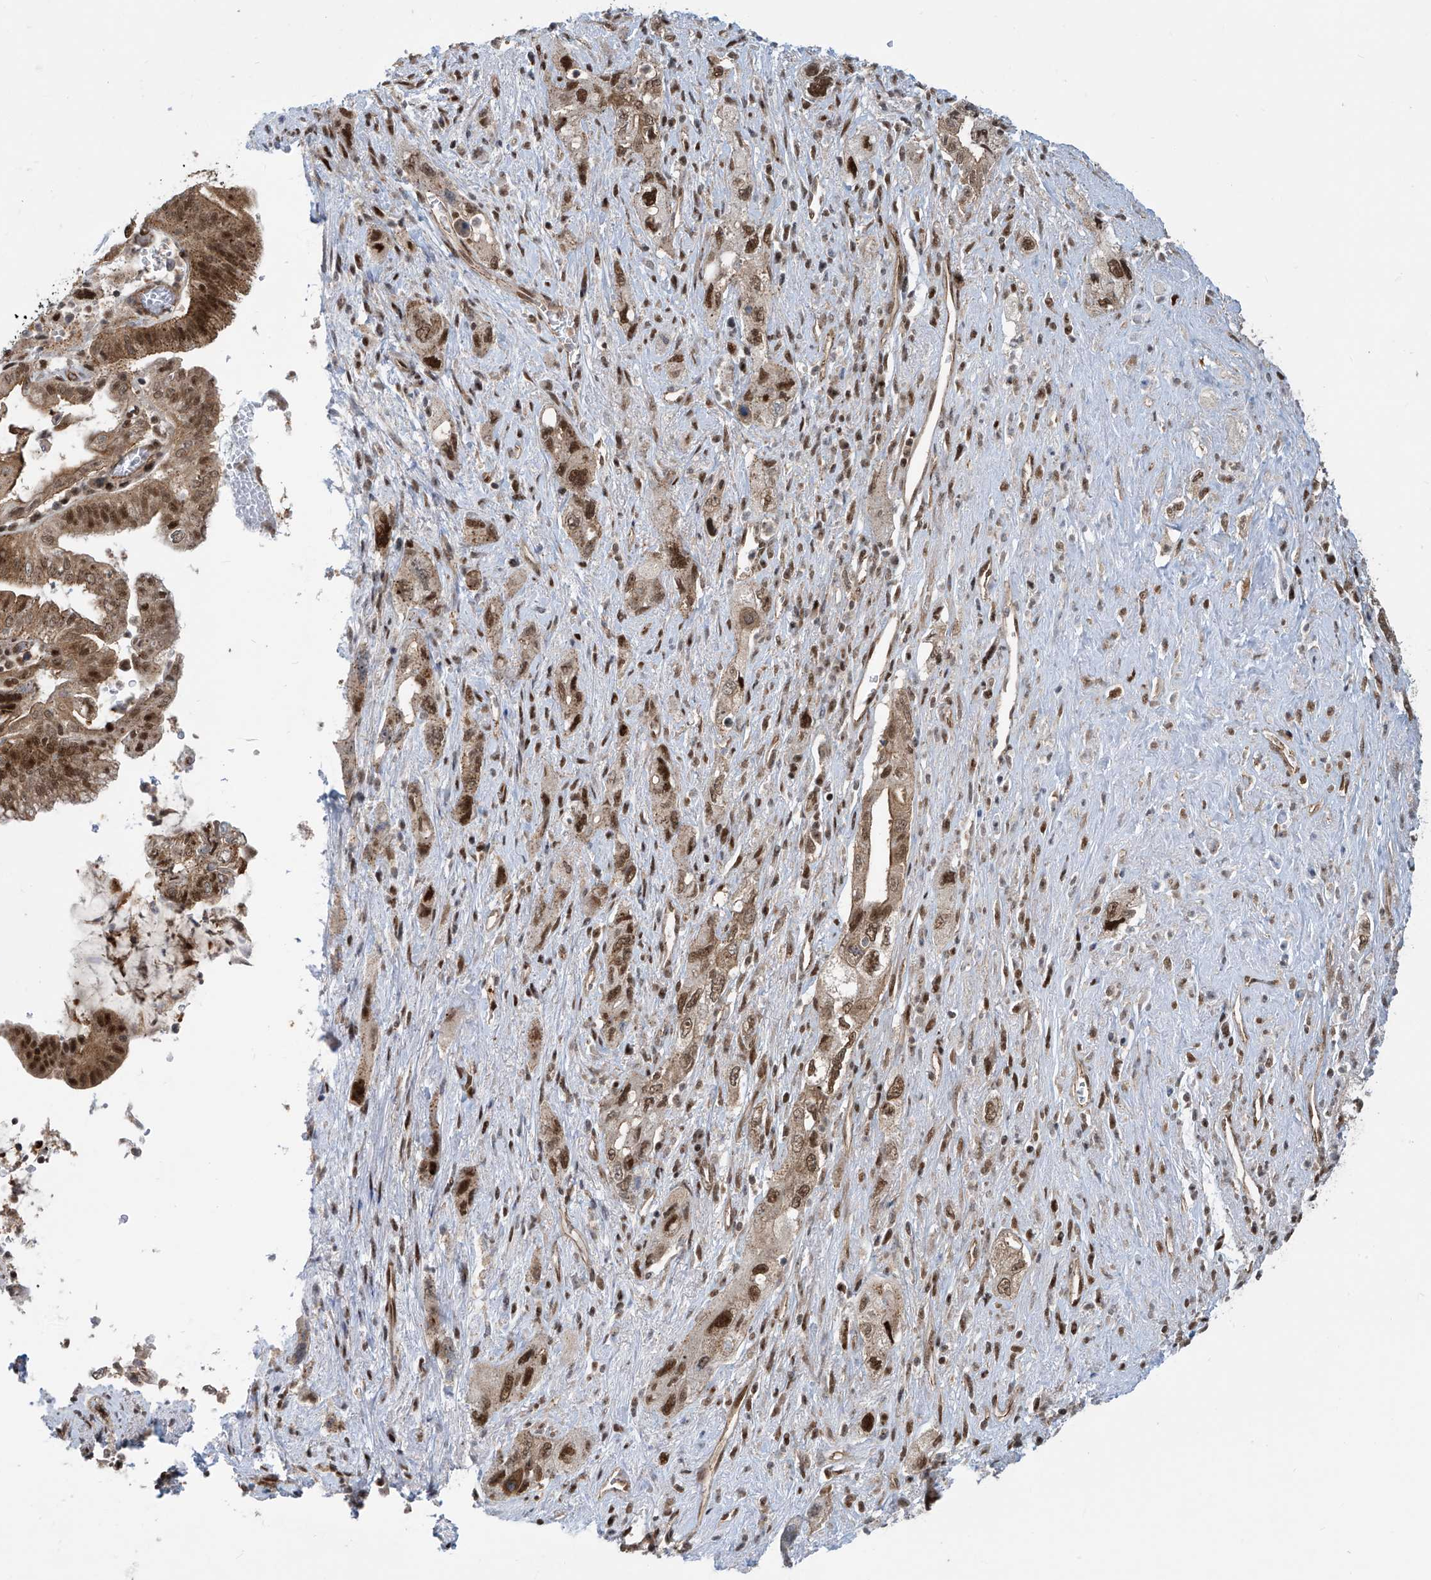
{"staining": {"intensity": "moderate", "quantity": ">75%", "location": "cytoplasmic/membranous,nuclear"}, "tissue": "pancreatic cancer", "cell_type": "Tumor cells", "image_type": "cancer", "snomed": [{"axis": "morphology", "description": "Adenocarcinoma, NOS"}, {"axis": "topography", "description": "Pancreas"}], "caption": "Pancreatic cancer (adenocarcinoma) was stained to show a protein in brown. There is medium levels of moderate cytoplasmic/membranous and nuclear staining in about >75% of tumor cells.", "gene": "LAGE3", "patient": {"sex": "female", "age": 73}}